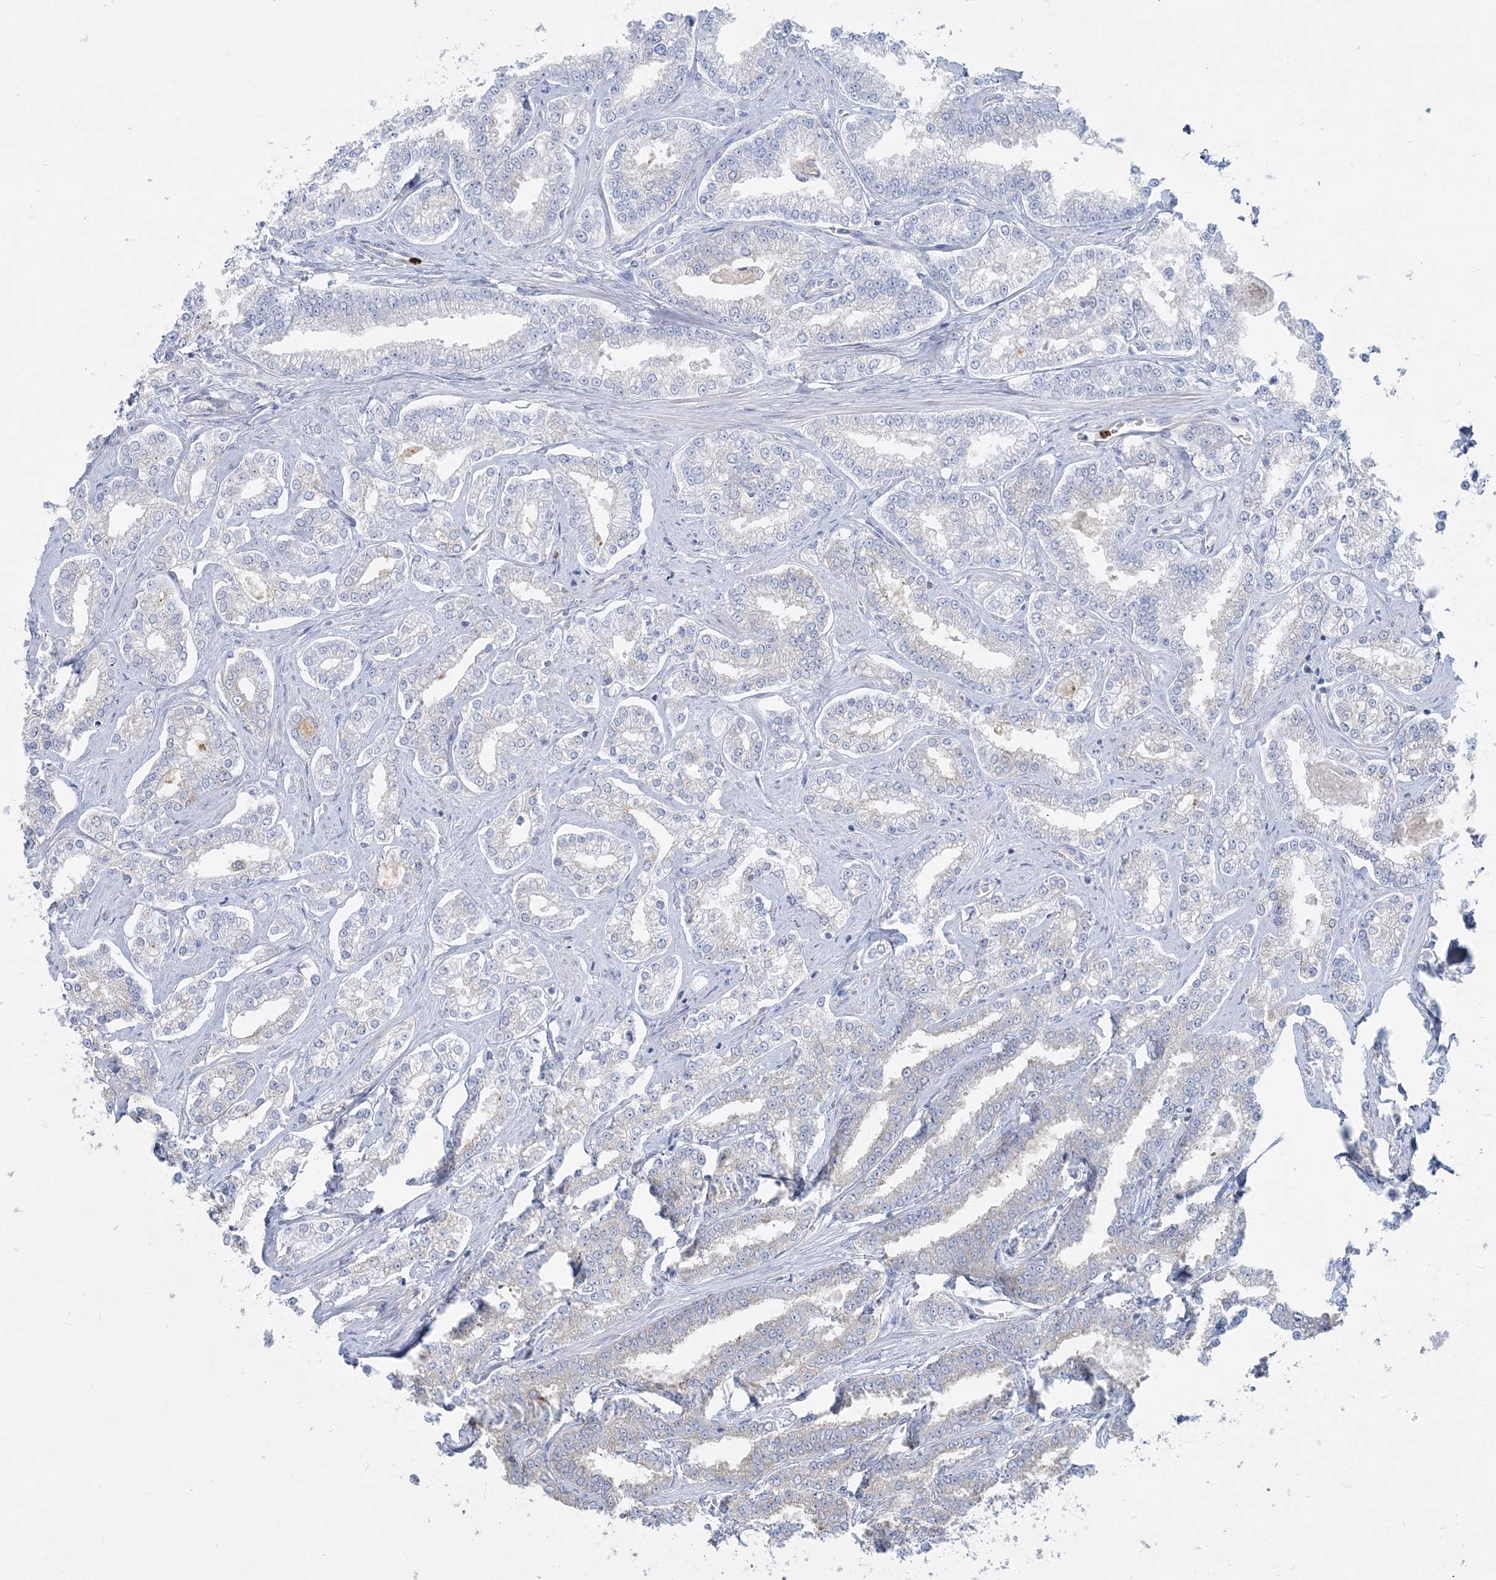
{"staining": {"intensity": "negative", "quantity": "none", "location": "none"}, "tissue": "prostate cancer", "cell_type": "Tumor cells", "image_type": "cancer", "snomed": [{"axis": "morphology", "description": "Normal tissue, NOS"}, {"axis": "morphology", "description": "Adenocarcinoma, High grade"}, {"axis": "topography", "description": "Prostate"}], "caption": "Human prostate cancer stained for a protein using IHC reveals no staining in tumor cells.", "gene": "CCNJ", "patient": {"sex": "male", "age": 83}}